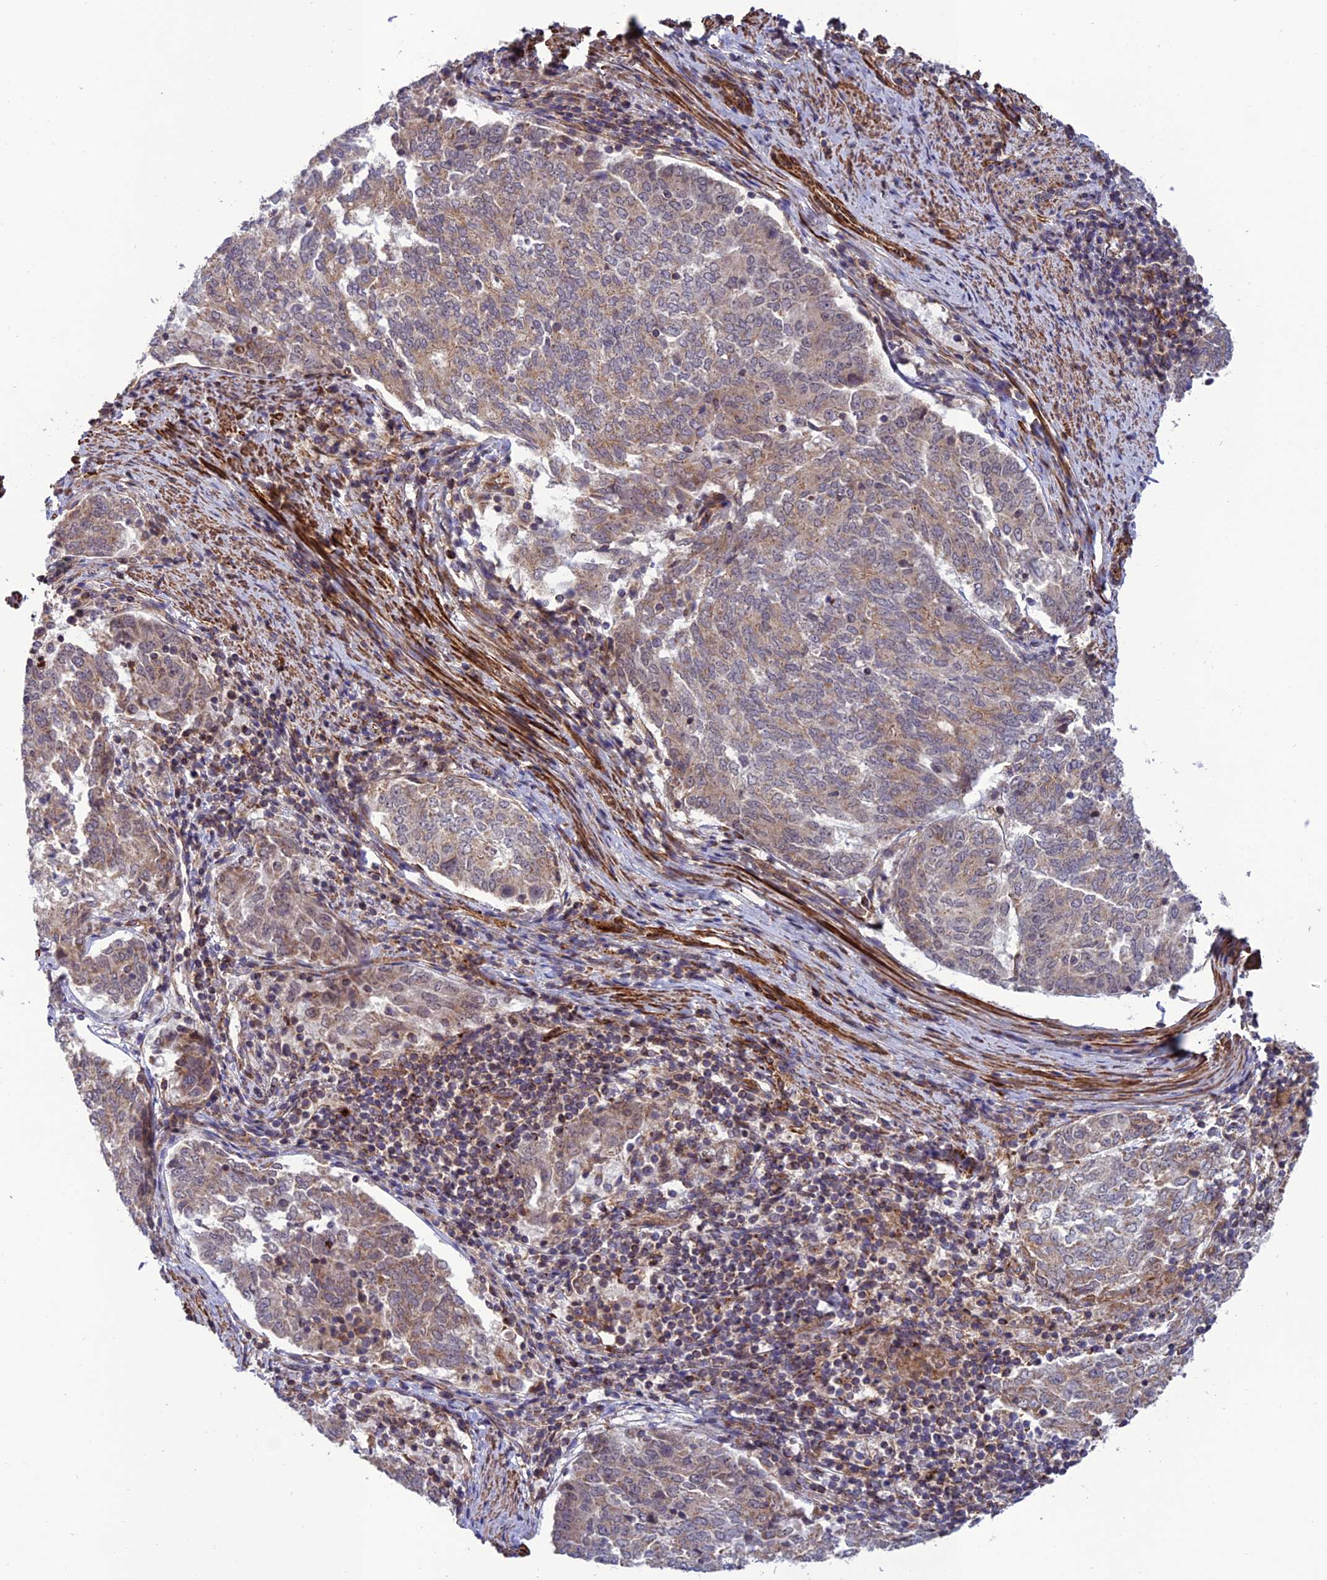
{"staining": {"intensity": "moderate", "quantity": "25%-75%", "location": "cytoplasmic/membranous"}, "tissue": "endometrial cancer", "cell_type": "Tumor cells", "image_type": "cancer", "snomed": [{"axis": "morphology", "description": "Adenocarcinoma, NOS"}, {"axis": "topography", "description": "Endometrium"}], "caption": "Protein expression analysis of human endometrial cancer reveals moderate cytoplasmic/membranous staining in about 25%-75% of tumor cells.", "gene": "TNIP3", "patient": {"sex": "female", "age": 80}}